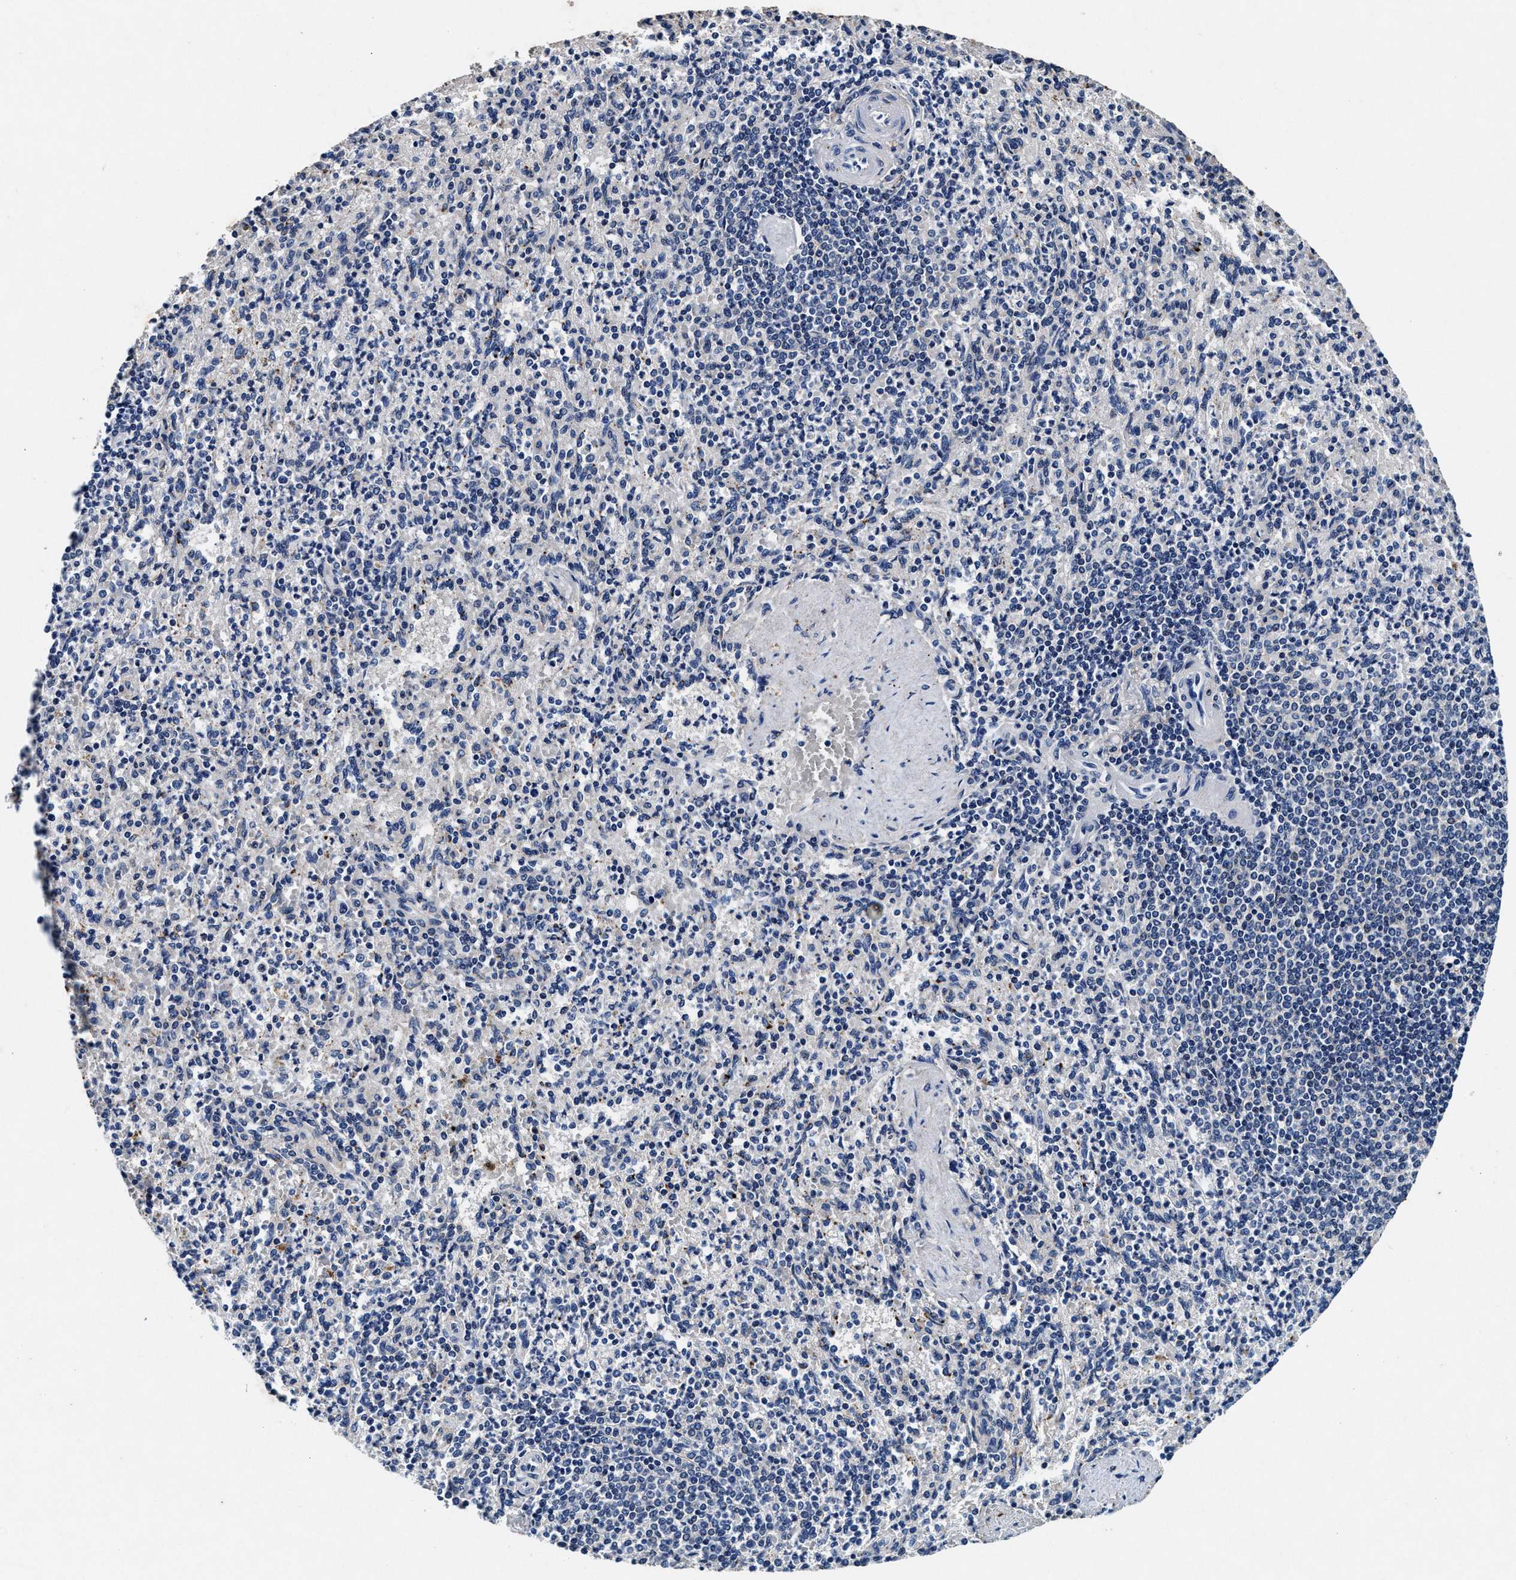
{"staining": {"intensity": "negative", "quantity": "none", "location": "none"}, "tissue": "spleen", "cell_type": "Cells in red pulp", "image_type": "normal", "snomed": [{"axis": "morphology", "description": "Normal tissue, NOS"}, {"axis": "topography", "description": "Spleen"}], "caption": "Spleen was stained to show a protein in brown. There is no significant staining in cells in red pulp.", "gene": "SLC8A1", "patient": {"sex": "female", "age": 74}}